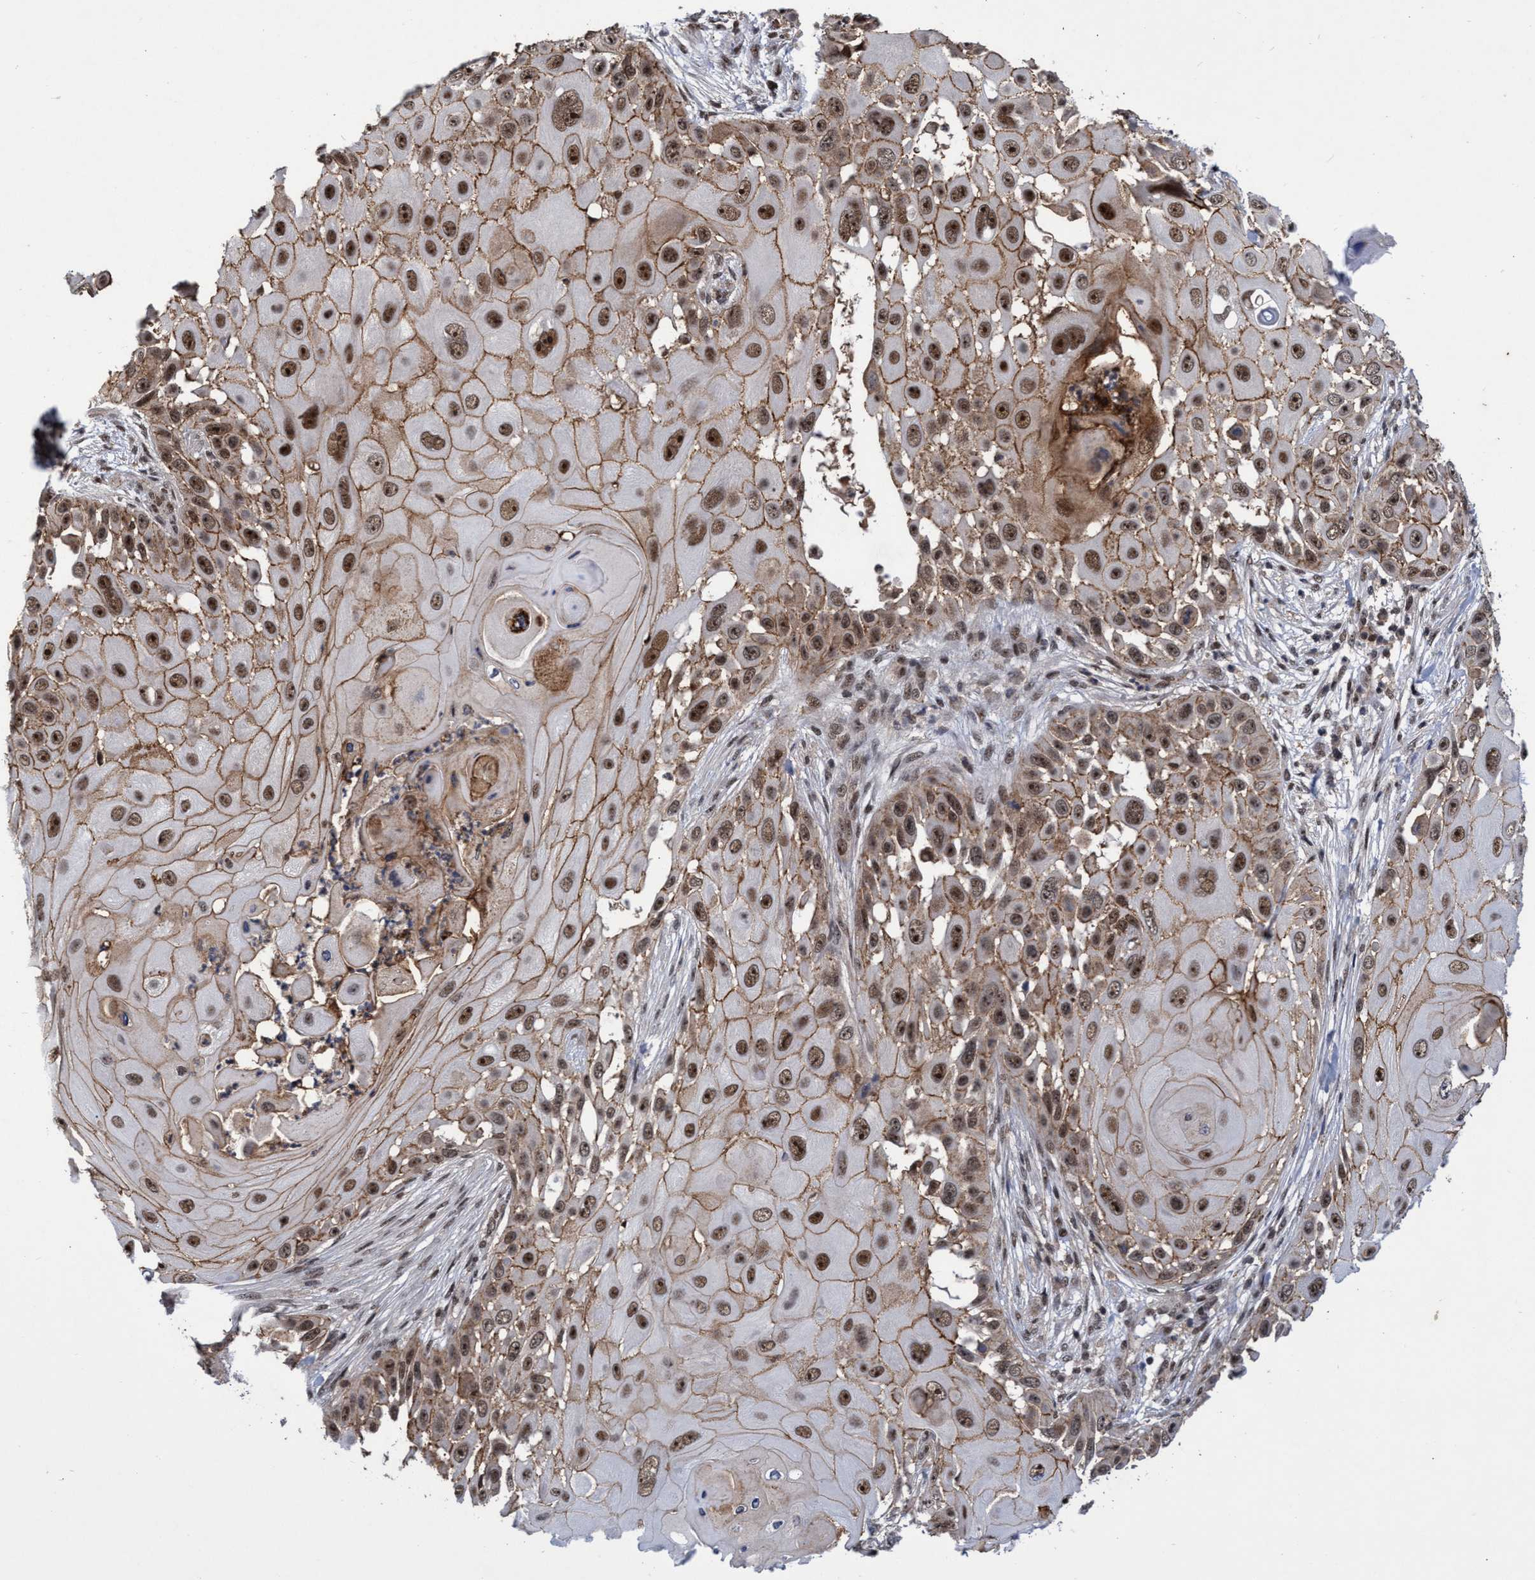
{"staining": {"intensity": "moderate", "quantity": ">75%", "location": "cytoplasmic/membranous,nuclear"}, "tissue": "skin cancer", "cell_type": "Tumor cells", "image_type": "cancer", "snomed": [{"axis": "morphology", "description": "Squamous cell carcinoma, NOS"}, {"axis": "topography", "description": "Skin"}], "caption": "Human skin squamous cell carcinoma stained with a protein marker displays moderate staining in tumor cells.", "gene": "GTF2F1", "patient": {"sex": "female", "age": 44}}